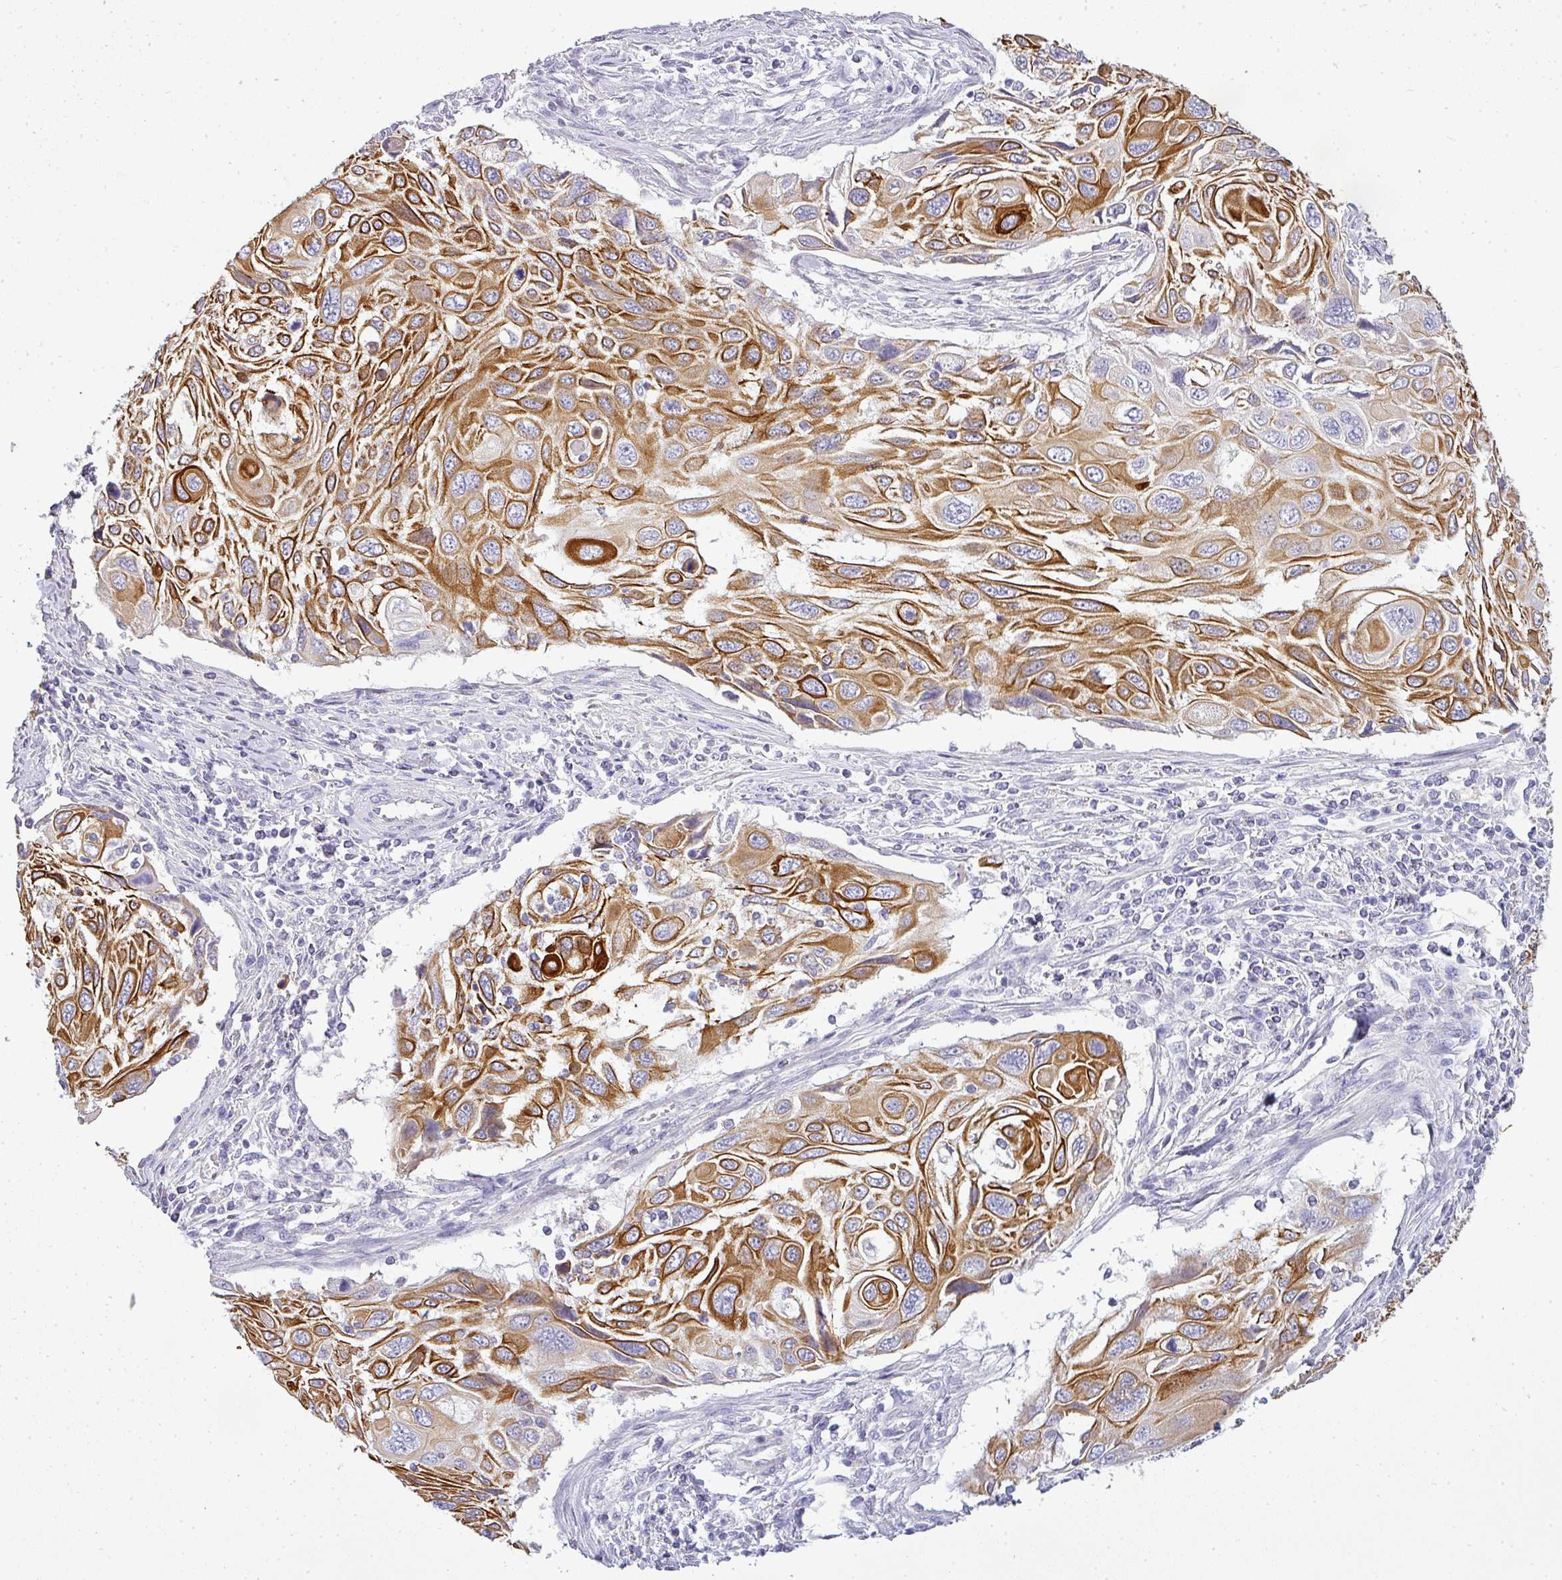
{"staining": {"intensity": "strong", "quantity": ">75%", "location": "cytoplasmic/membranous"}, "tissue": "cervical cancer", "cell_type": "Tumor cells", "image_type": "cancer", "snomed": [{"axis": "morphology", "description": "Squamous cell carcinoma, NOS"}, {"axis": "topography", "description": "Cervix"}], "caption": "Tumor cells reveal high levels of strong cytoplasmic/membranous expression in approximately >75% of cells in human cervical cancer (squamous cell carcinoma).", "gene": "ASXL3", "patient": {"sex": "female", "age": 70}}